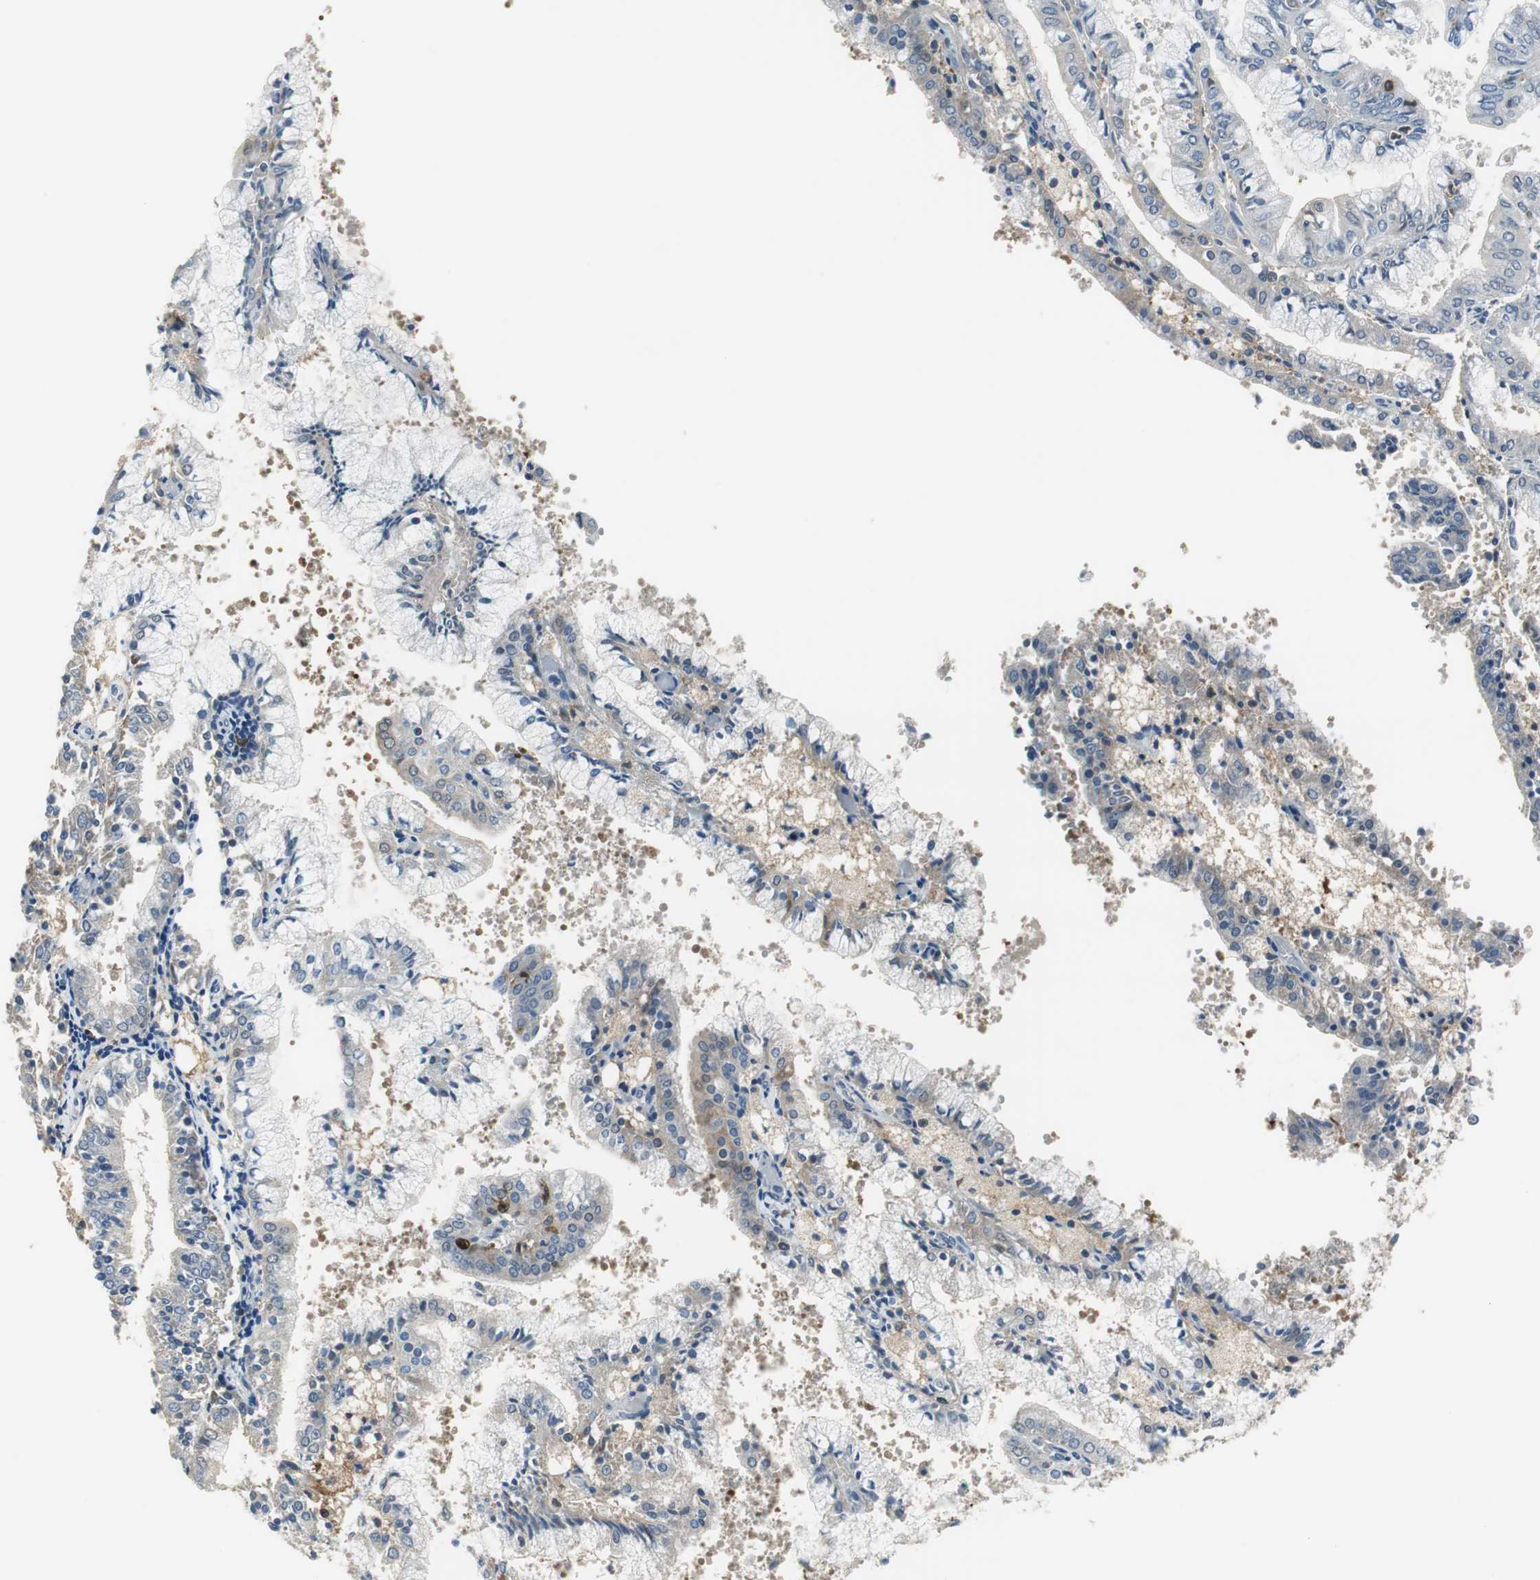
{"staining": {"intensity": "weak", "quantity": "<25%", "location": "cytoplasmic/membranous"}, "tissue": "endometrial cancer", "cell_type": "Tumor cells", "image_type": "cancer", "snomed": [{"axis": "morphology", "description": "Adenocarcinoma, NOS"}, {"axis": "topography", "description": "Endometrium"}], "caption": "High power microscopy image of an IHC image of endometrial cancer (adenocarcinoma), revealing no significant expression in tumor cells.", "gene": "MSTO1", "patient": {"sex": "female", "age": 63}}